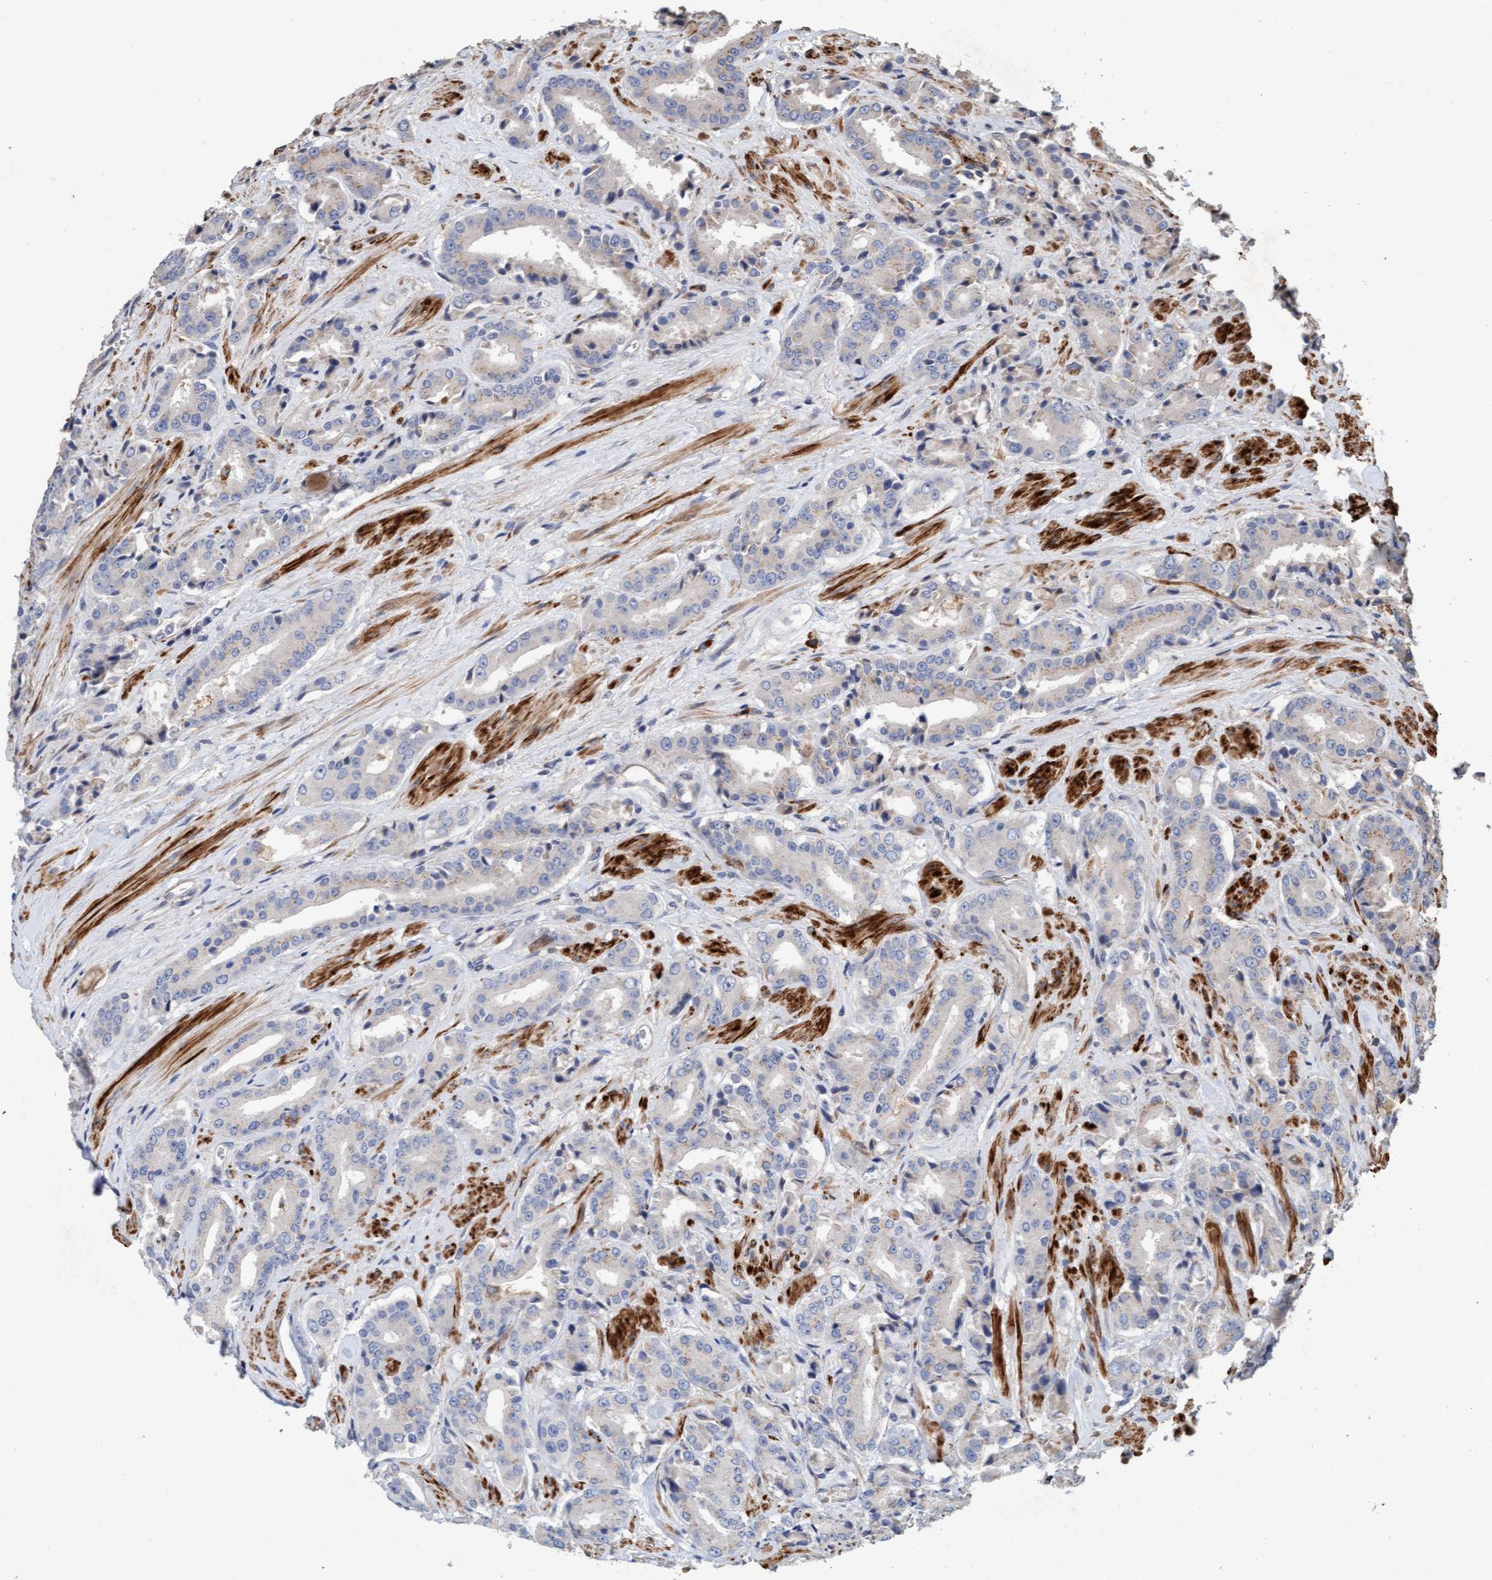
{"staining": {"intensity": "negative", "quantity": "none", "location": "none"}, "tissue": "prostate cancer", "cell_type": "Tumor cells", "image_type": "cancer", "snomed": [{"axis": "morphology", "description": "Adenocarcinoma, High grade"}, {"axis": "topography", "description": "Prostate"}], "caption": "This is an immunohistochemistry (IHC) micrograph of high-grade adenocarcinoma (prostate). There is no positivity in tumor cells.", "gene": "LONRF1", "patient": {"sex": "male", "age": 71}}